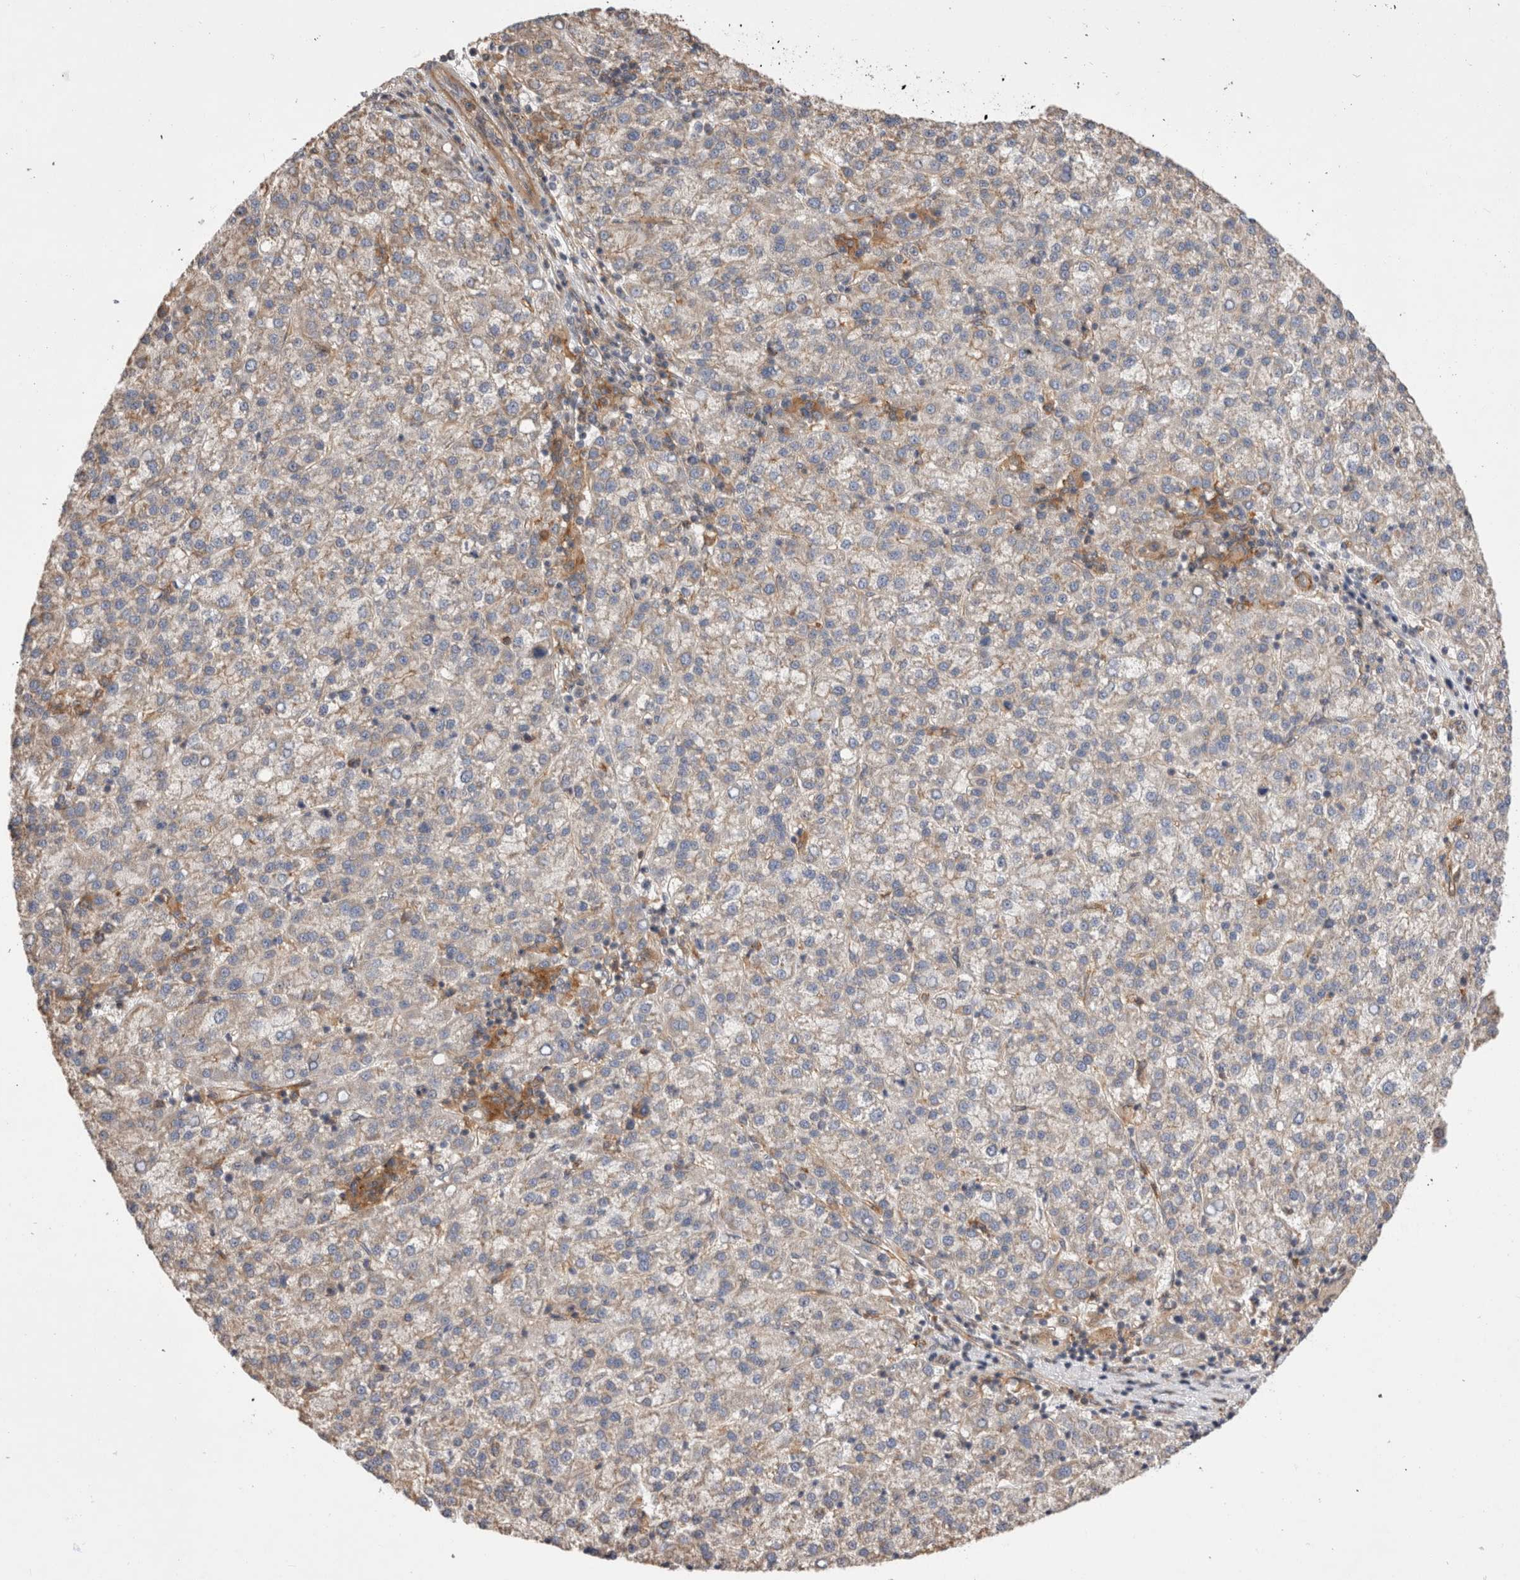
{"staining": {"intensity": "weak", "quantity": "25%-75%", "location": "cytoplasmic/membranous"}, "tissue": "liver cancer", "cell_type": "Tumor cells", "image_type": "cancer", "snomed": [{"axis": "morphology", "description": "Carcinoma, Hepatocellular, NOS"}, {"axis": "topography", "description": "Liver"}], "caption": "Immunohistochemical staining of human liver cancer (hepatocellular carcinoma) exhibits weak cytoplasmic/membranous protein positivity in about 25%-75% of tumor cells.", "gene": "BNIP2", "patient": {"sex": "female", "age": 58}}